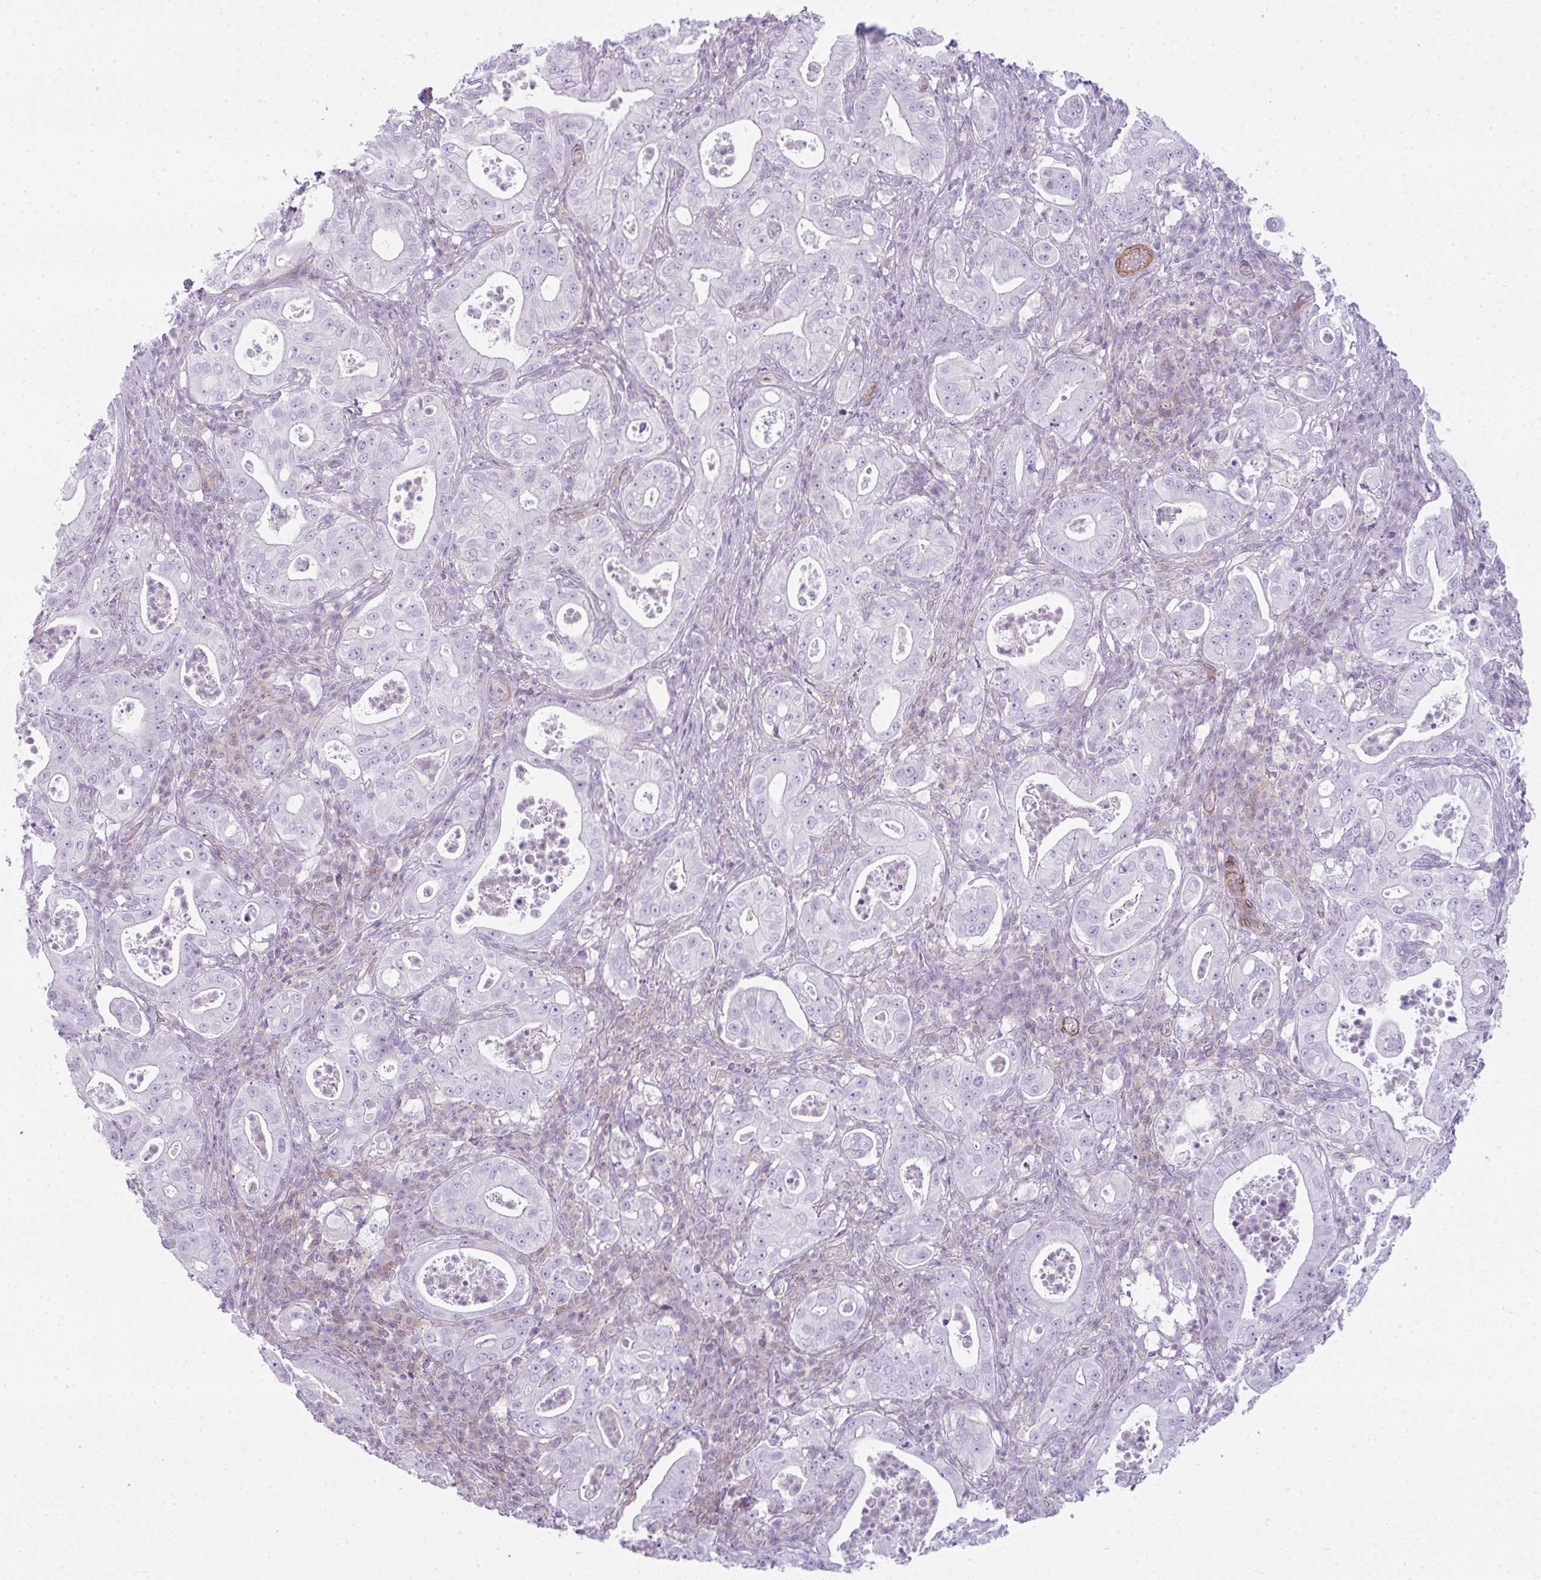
{"staining": {"intensity": "negative", "quantity": "none", "location": "none"}, "tissue": "pancreatic cancer", "cell_type": "Tumor cells", "image_type": "cancer", "snomed": [{"axis": "morphology", "description": "Adenocarcinoma, NOS"}, {"axis": "topography", "description": "Pancreas"}], "caption": "Protein analysis of pancreatic adenocarcinoma shows no significant positivity in tumor cells.", "gene": "CDRT15", "patient": {"sex": "male", "age": 71}}